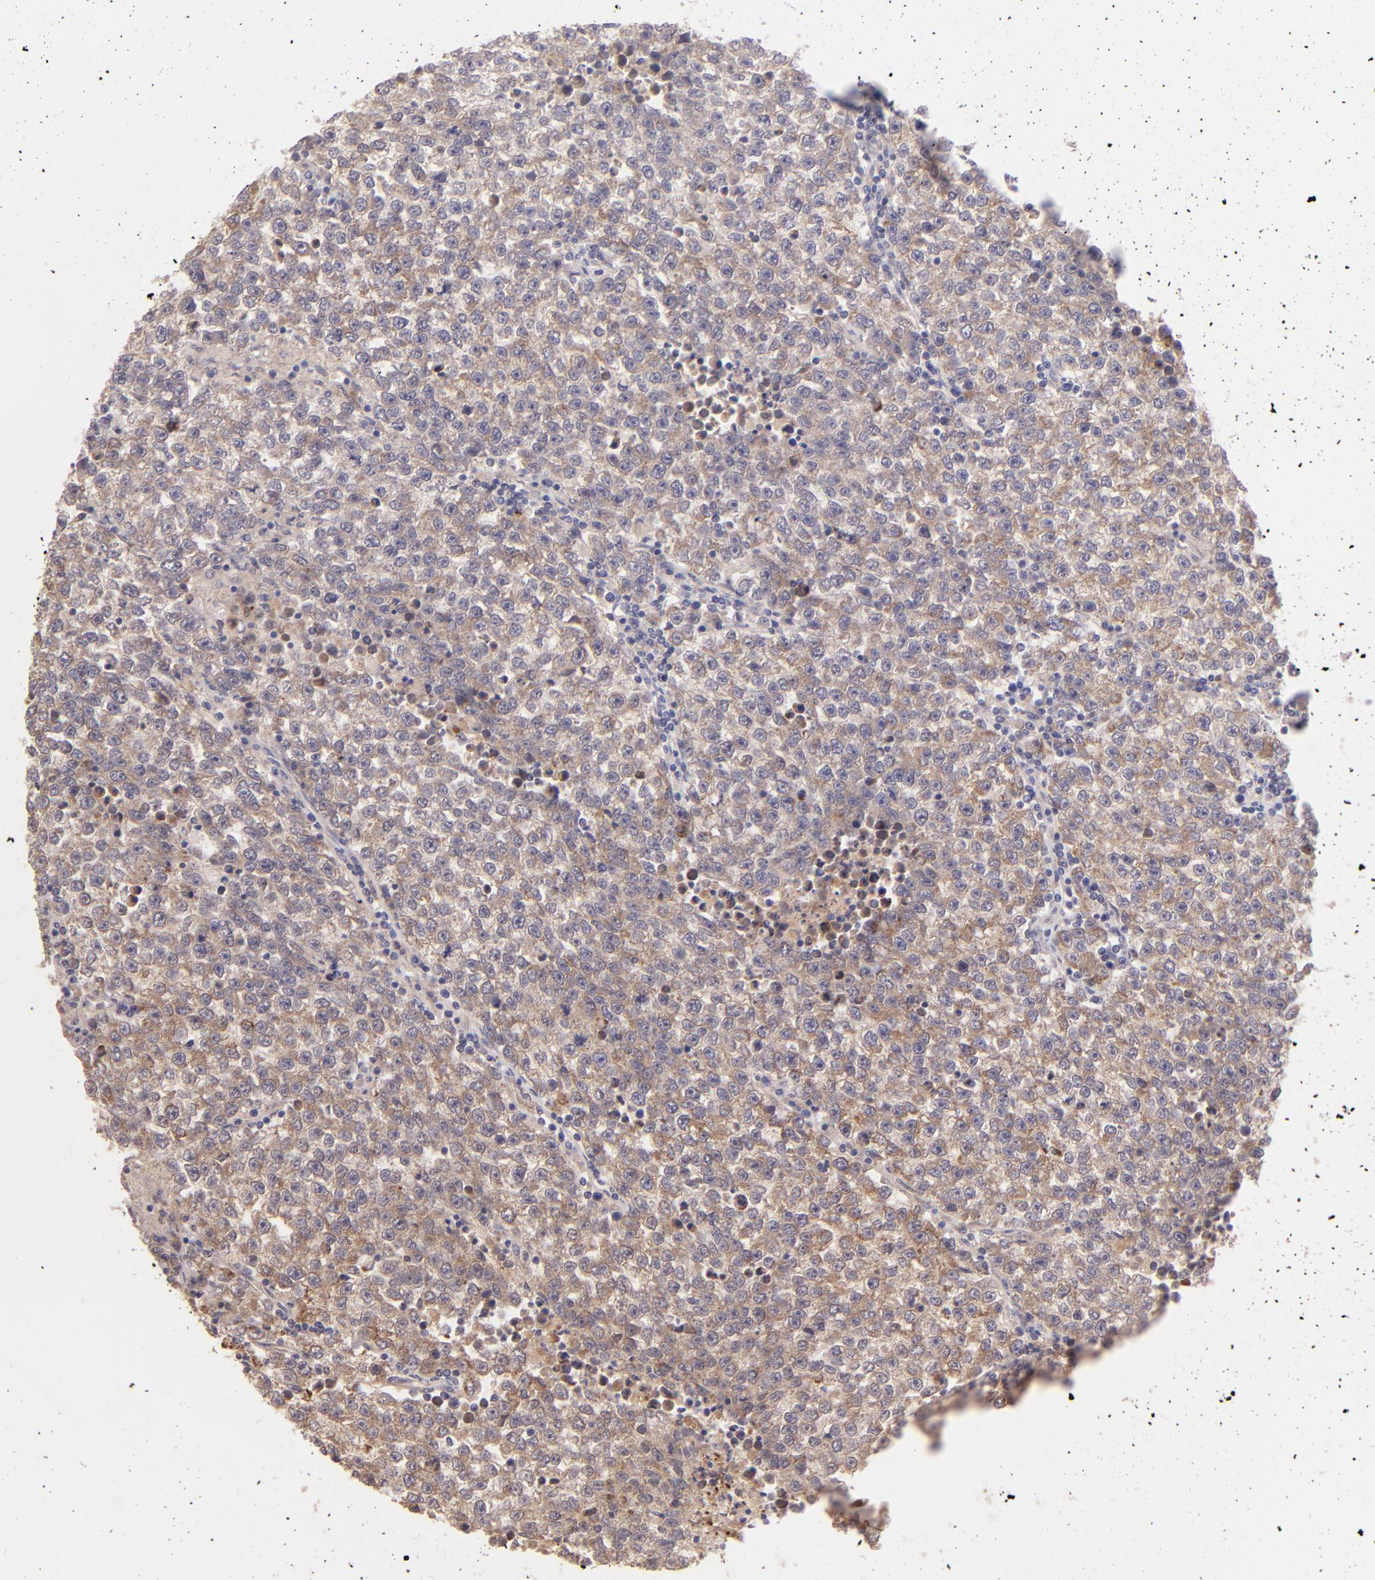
{"staining": {"intensity": "weak", "quantity": ">75%", "location": "cytoplasmic/membranous"}, "tissue": "testis cancer", "cell_type": "Tumor cells", "image_type": "cancer", "snomed": [{"axis": "morphology", "description": "Seminoma, NOS"}, {"axis": "topography", "description": "Testis"}], "caption": "A photomicrograph of human testis cancer stained for a protein demonstrates weak cytoplasmic/membranous brown staining in tumor cells. The staining was performed using DAB (3,3'-diaminobenzidine), with brown indicating positive protein expression. Nuclei are stained blue with hematoxylin.", "gene": "SH2D4A", "patient": {"sex": "male", "age": 36}}